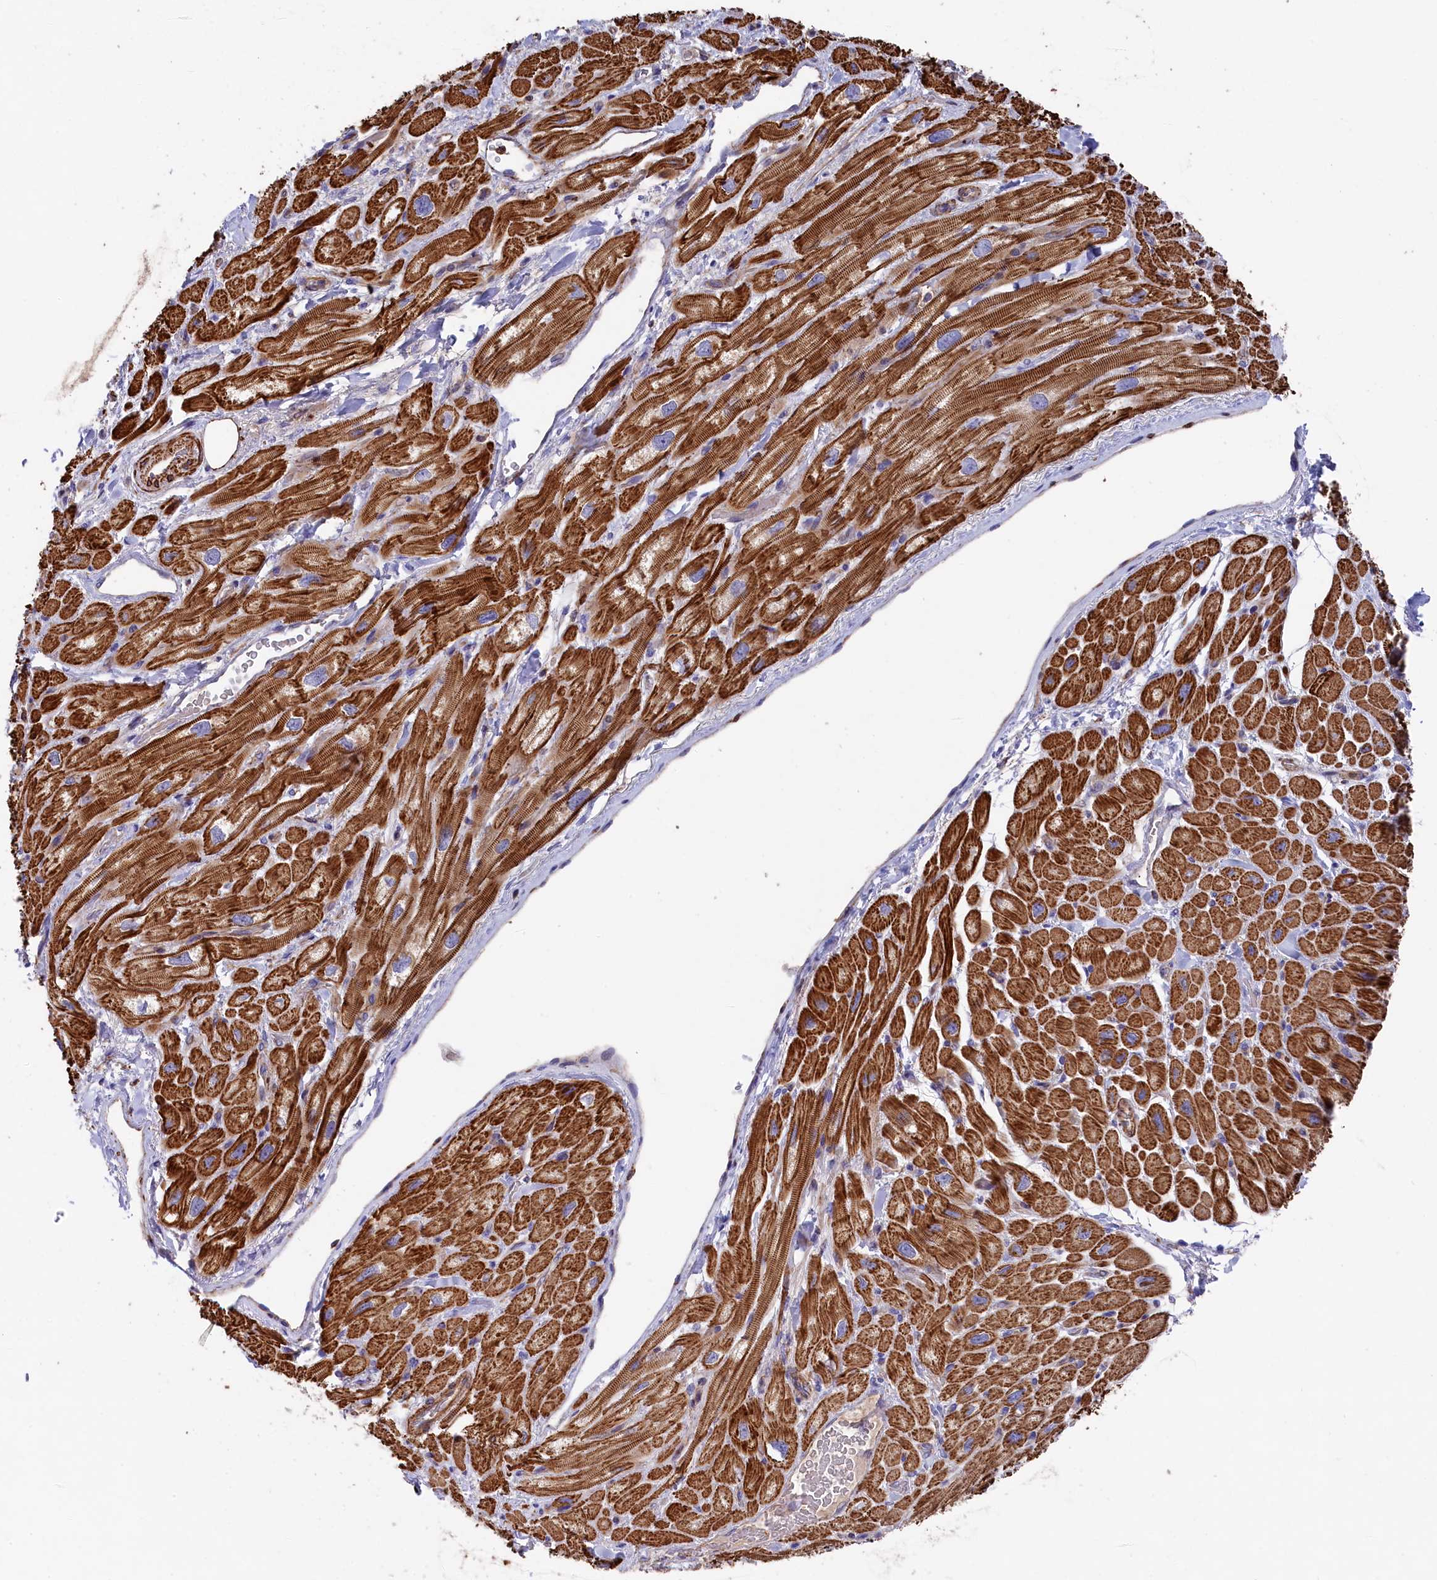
{"staining": {"intensity": "strong", "quantity": ">75%", "location": "cytoplasmic/membranous"}, "tissue": "heart muscle", "cell_type": "Cardiomyocytes", "image_type": "normal", "snomed": [{"axis": "morphology", "description": "Normal tissue, NOS"}, {"axis": "topography", "description": "Heart"}], "caption": "Brown immunohistochemical staining in benign heart muscle demonstrates strong cytoplasmic/membranous expression in approximately >75% of cardiomyocytes.", "gene": "RAPSN", "patient": {"sex": "male", "age": 65}}